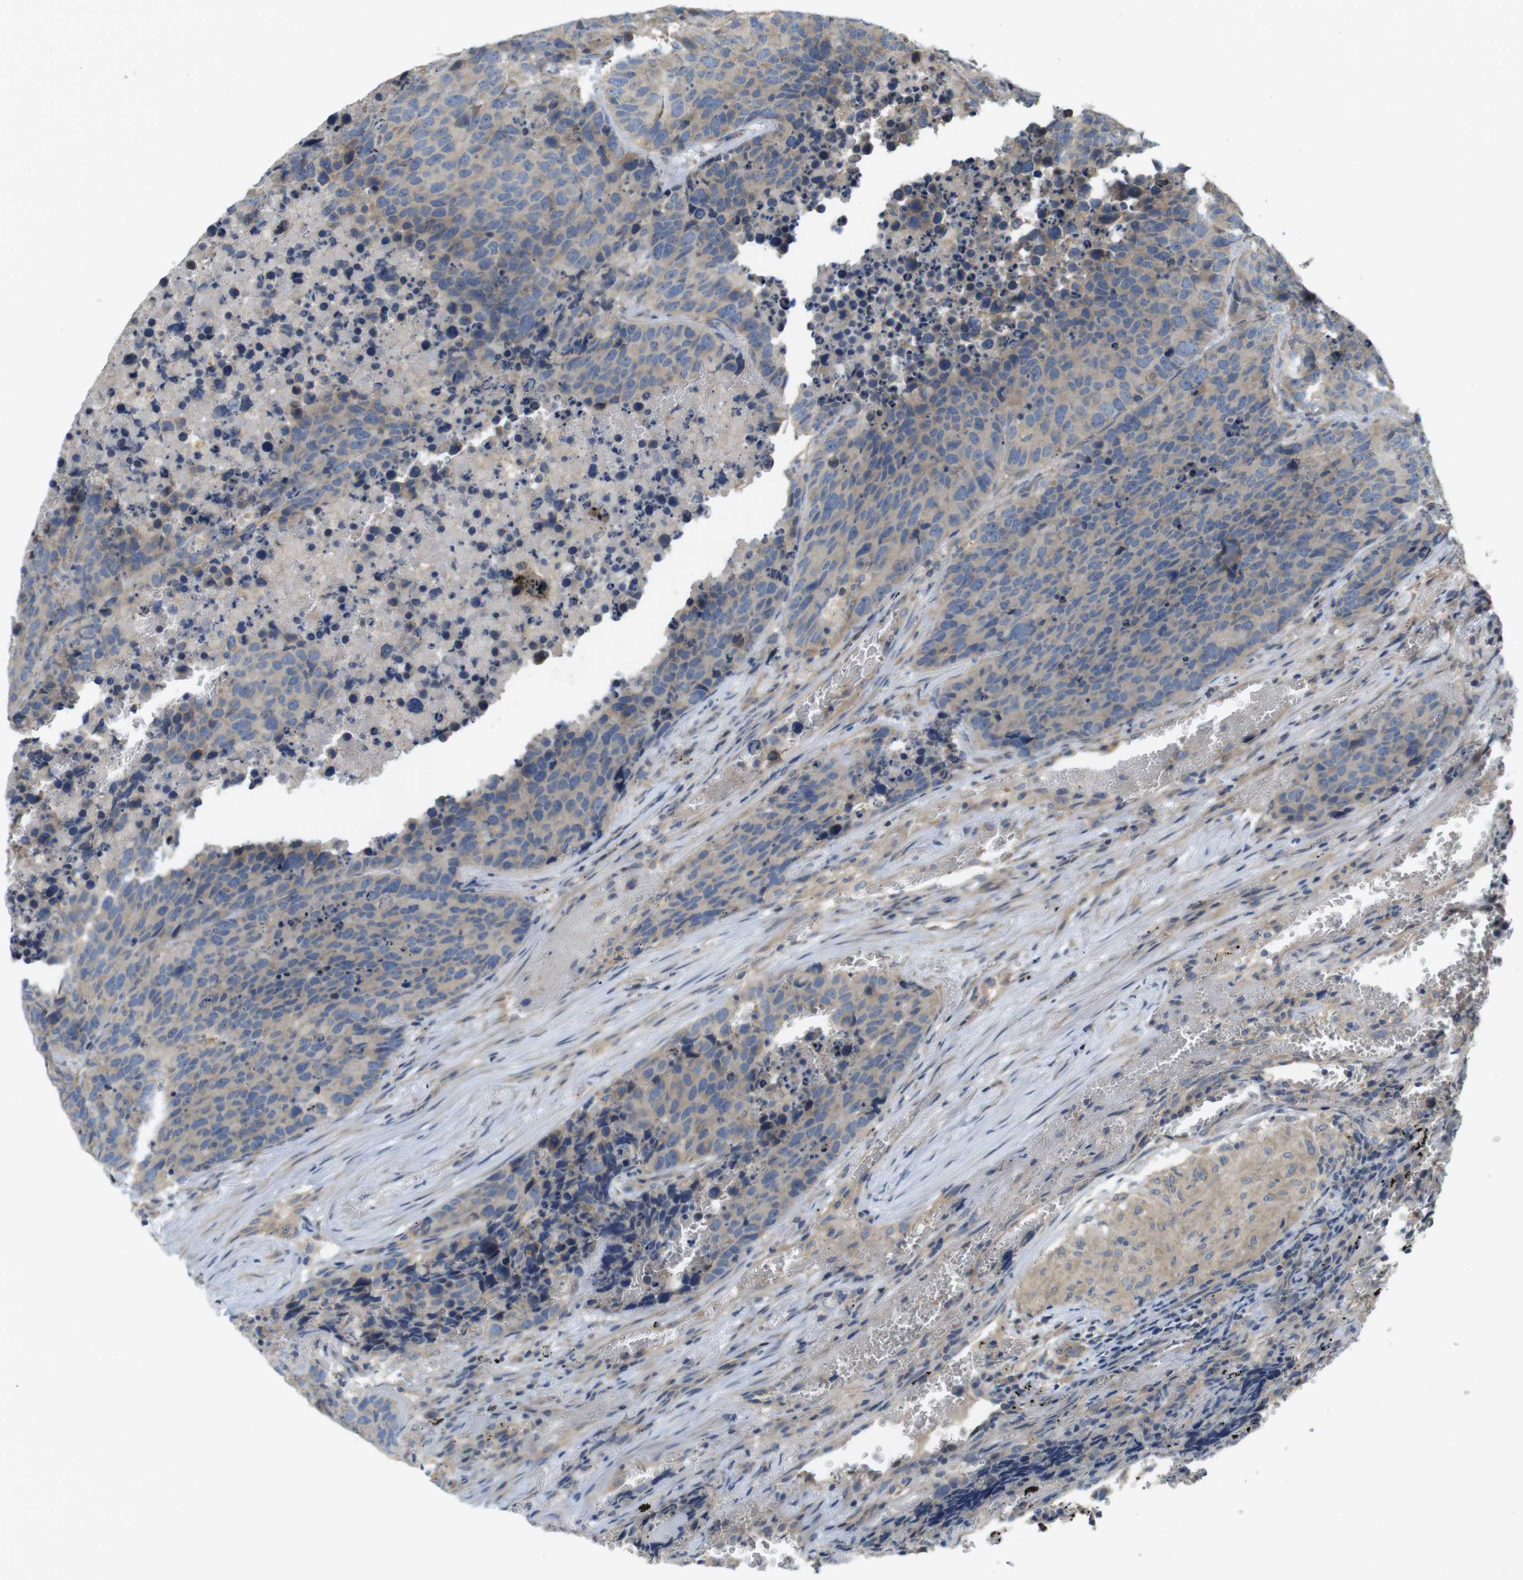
{"staining": {"intensity": "weak", "quantity": "<25%", "location": "cytoplasmic/membranous"}, "tissue": "carcinoid", "cell_type": "Tumor cells", "image_type": "cancer", "snomed": [{"axis": "morphology", "description": "Carcinoid, malignant, NOS"}, {"axis": "topography", "description": "Lung"}], "caption": "Malignant carcinoid was stained to show a protein in brown. There is no significant expression in tumor cells.", "gene": "CLTC", "patient": {"sex": "male", "age": 60}}